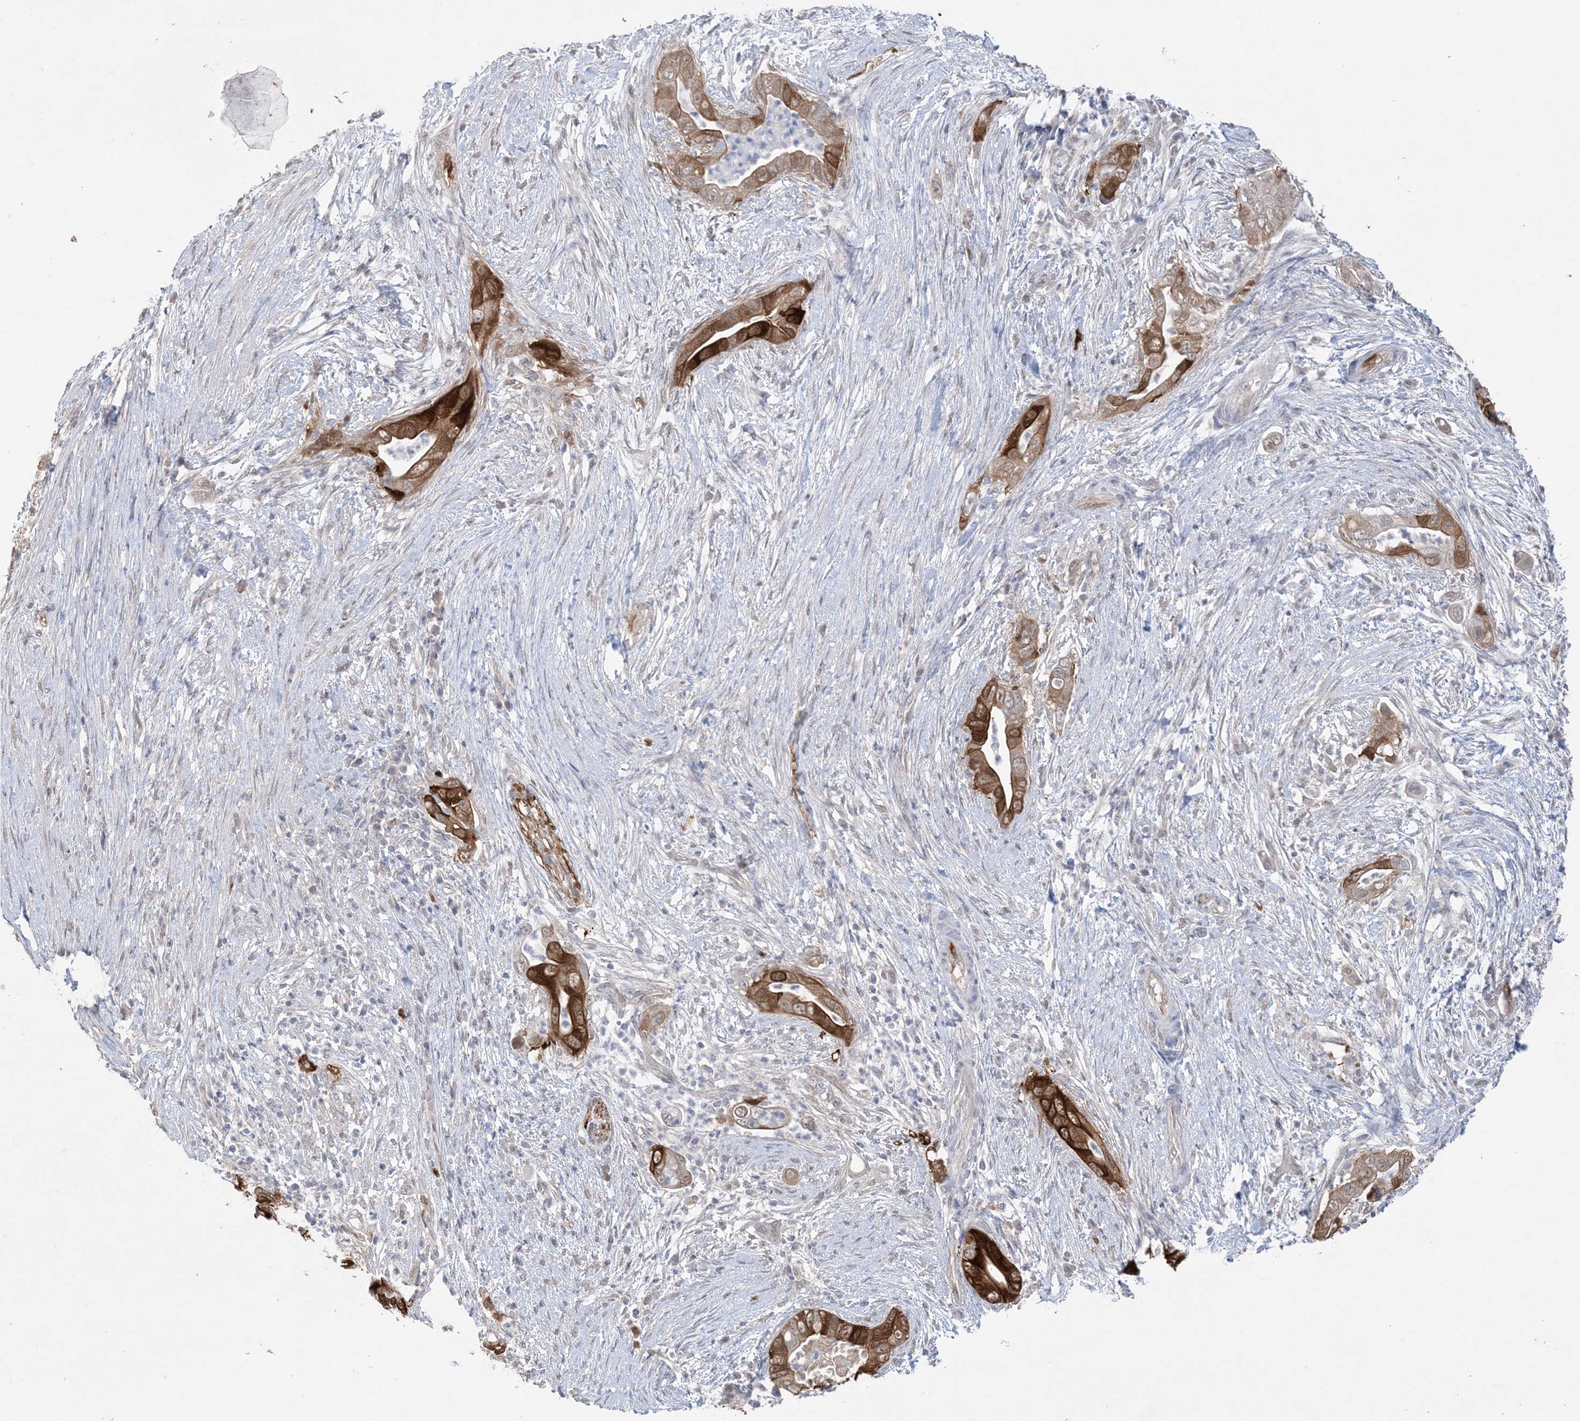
{"staining": {"intensity": "strong", "quantity": ">75%", "location": "cytoplasmic/membranous"}, "tissue": "pancreatic cancer", "cell_type": "Tumor cells", "image_type": "cancer", "snomed": [{"axis": "morphology", "description": "Adenocarcinoma, NOS"}, {"axis": "topography", "description": "Pancreas"}], "caption": "A photomicrograph showing strong cytoplasmic/membranous positivity in approximately >75% of tumor cells in pancreatic cancer (adenocarcinoma), as visualized by brown immunohistochemical staining.", "gene": "HMGCS1", "patient": {"sex": "male", "age": 75}}